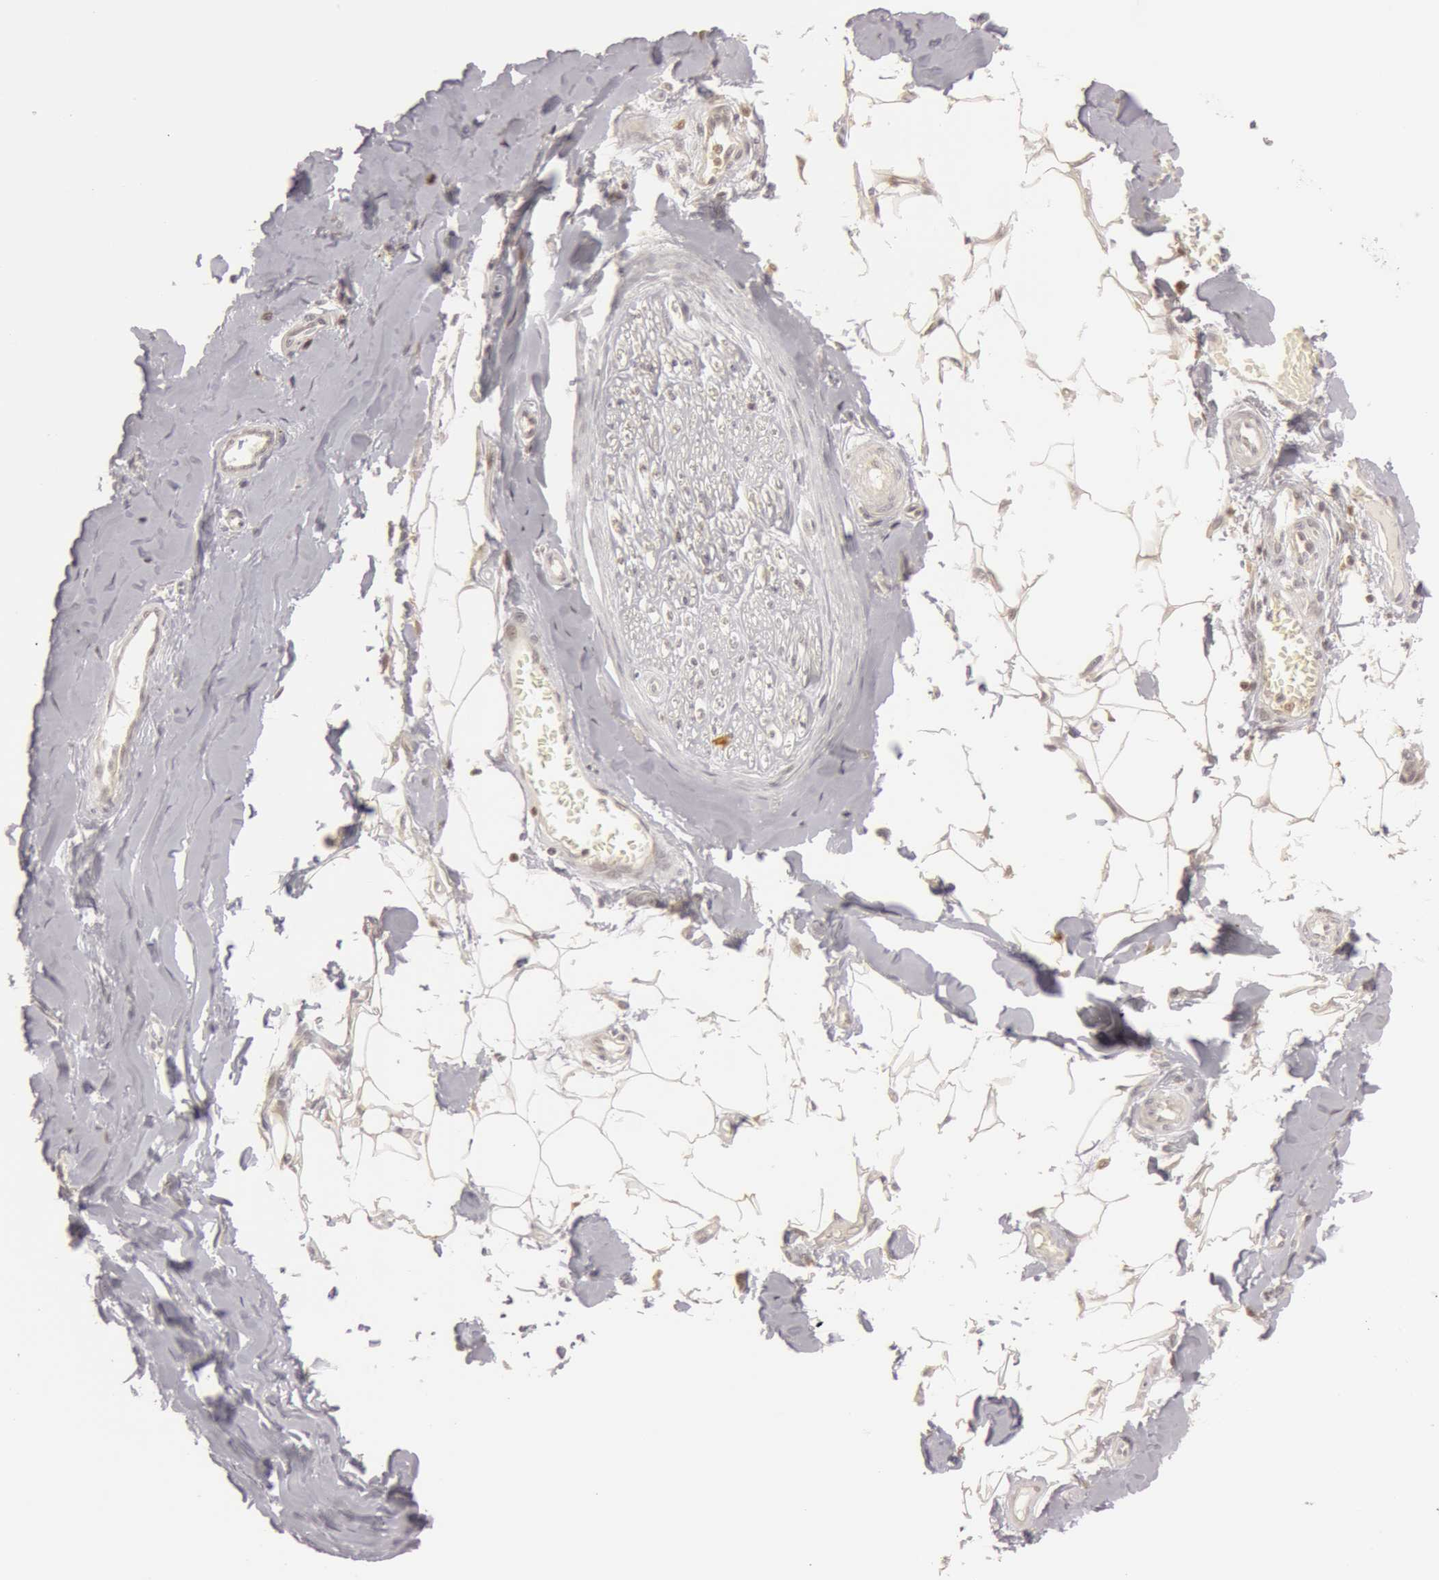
{"staining": {"intensity": "weak", "quantity": "<25%", "location": "cytoplasmic/membranous"}, "tissue": "adipose tissue", "cell_type": "Adipocytes", "image_type": "normal", "snomed": [{"axis": "morphology", "description": "Normal tissue, NOS"}, {"axis": "morphology", "description": "Squamous cell carcinoma, NOS"}, {"axis": "topography", "description": "Skin"}, {"axis": "topography", "description": "Peripheral nerve tissue"}], "caption": "Adipose tissue was stained to show a protein in brown. There is no significant positivity in adipocytes. (Stains: DAB immunohistochemistry (IHC) with hematoxylin counter stain, Microscopy: brightfield microscopy at high magnification).", "gene": "OASL", "patient": {"sex": "male", "age": 83}}